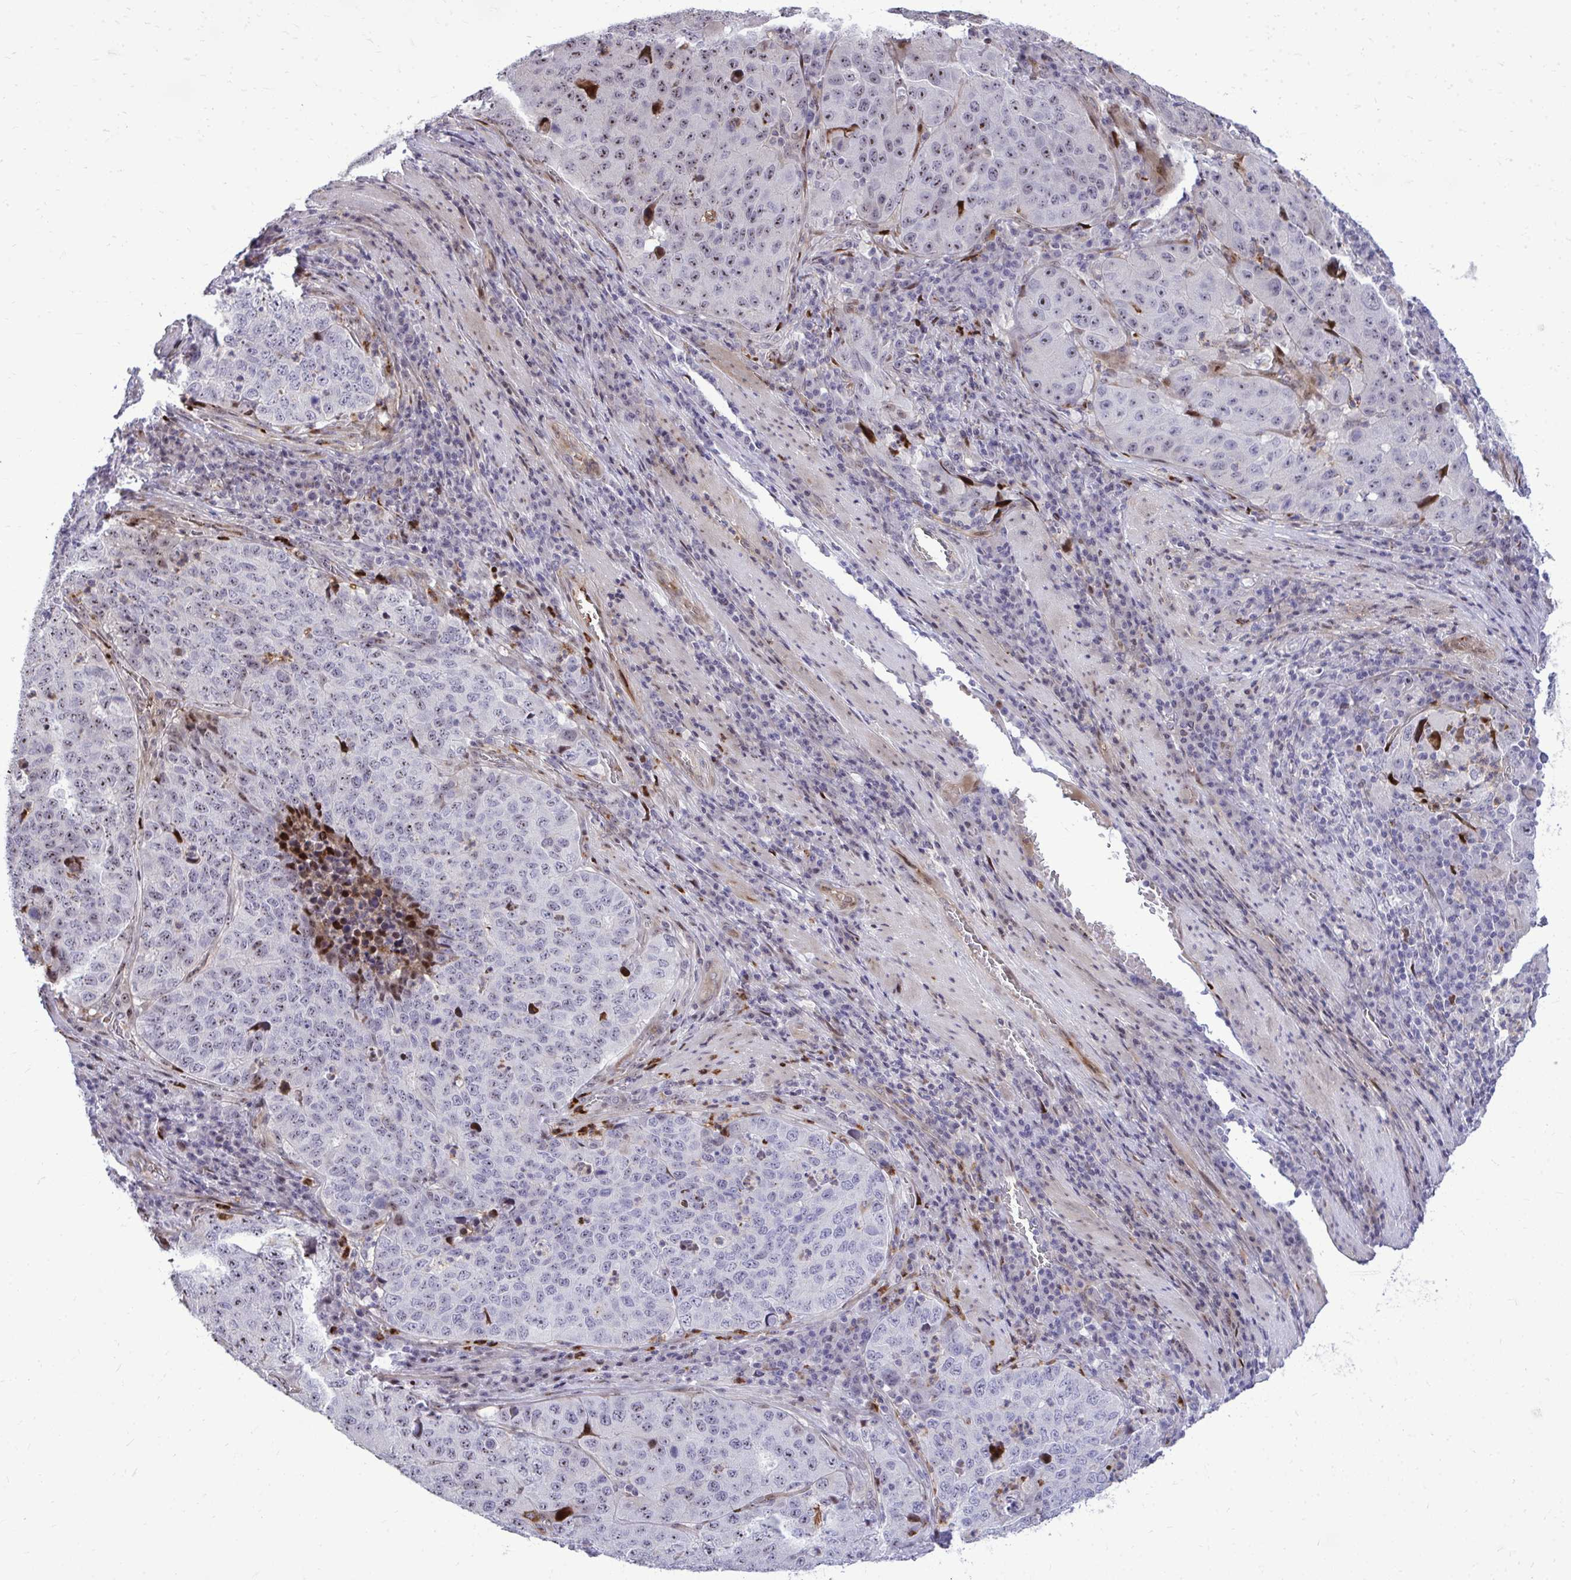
{"staining": {"intensity": "strong", "quantity": "<25%", "location": "nuclear"}, "tissue": "stomach cancer", "cell_type": "Tumor cells", "image_type": "cancer", "snomed": [{"axis": "morphology", "description": "Adenocarcinoma, NOS"}, {"axis": "topography", "description": "Stomach"}], "caption": "A photomicrograph of adenocarcinoma (stomach) stained for a protein exhibits strong nuclear brown staining in tumor cells.", "gene": "DLX4", "patient": {"sex": "male", "age": 71}}